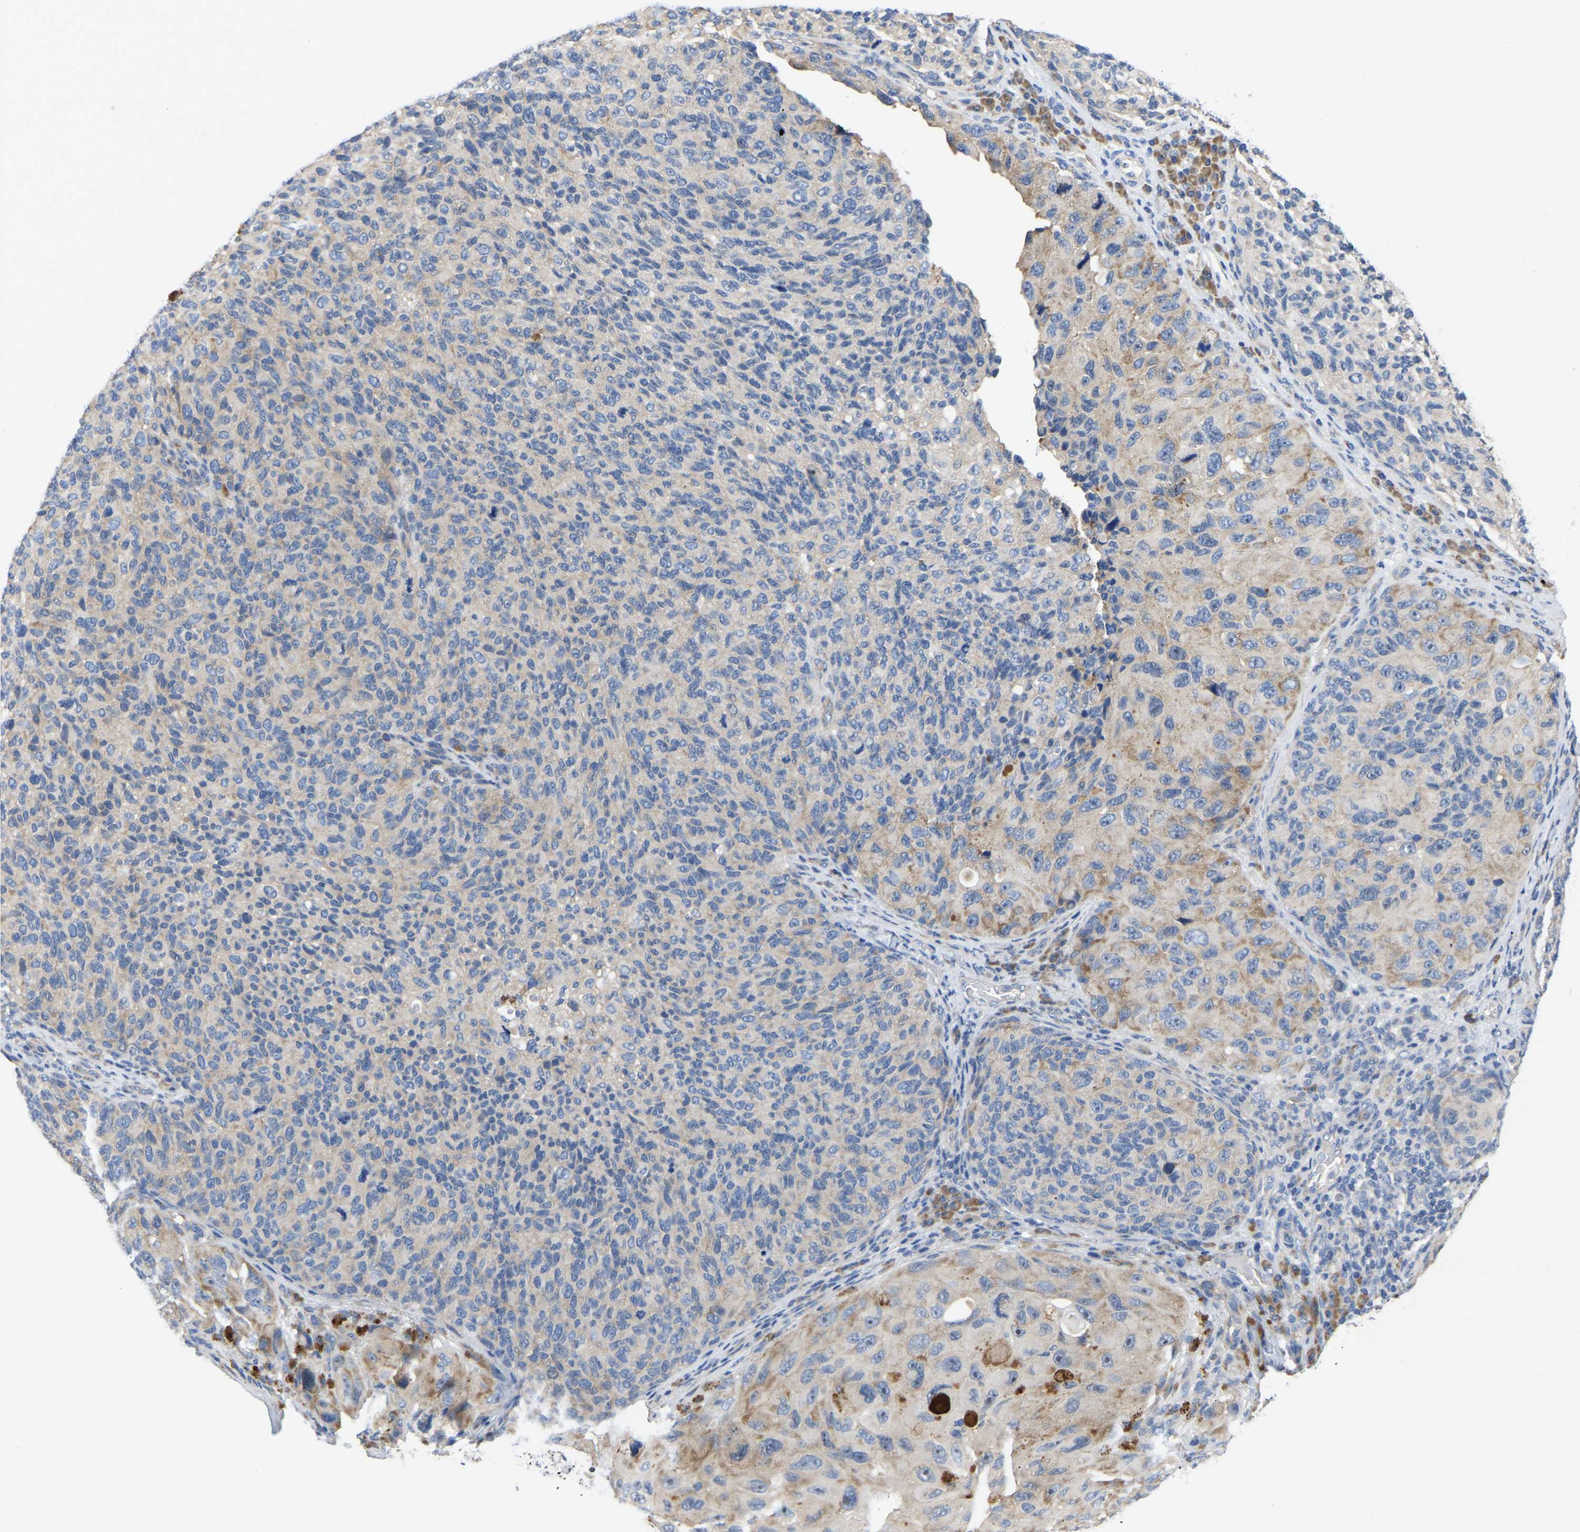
{"staining": {"intensity": "weak", "quantity": "25%-75%", "location": "cytoplasmic/membranous,nuclear"}, "tissue": "melanoma", "cell_type": "Tumor cells", "image_type": "cancer", "snomed": [{"axis": "morphology", "description": "Malignant melanoma, NOS"}, {"axis": "topography", "description": "Skin"}], "caption": "Protein expression analysis of human melanoma reveals weak cytoplasmic/membranous and nuclear positivity in approximately 25%-75% of tumor cells.", "gene": "ABCA10", "patient": {"sex": "female", "age": 73}}